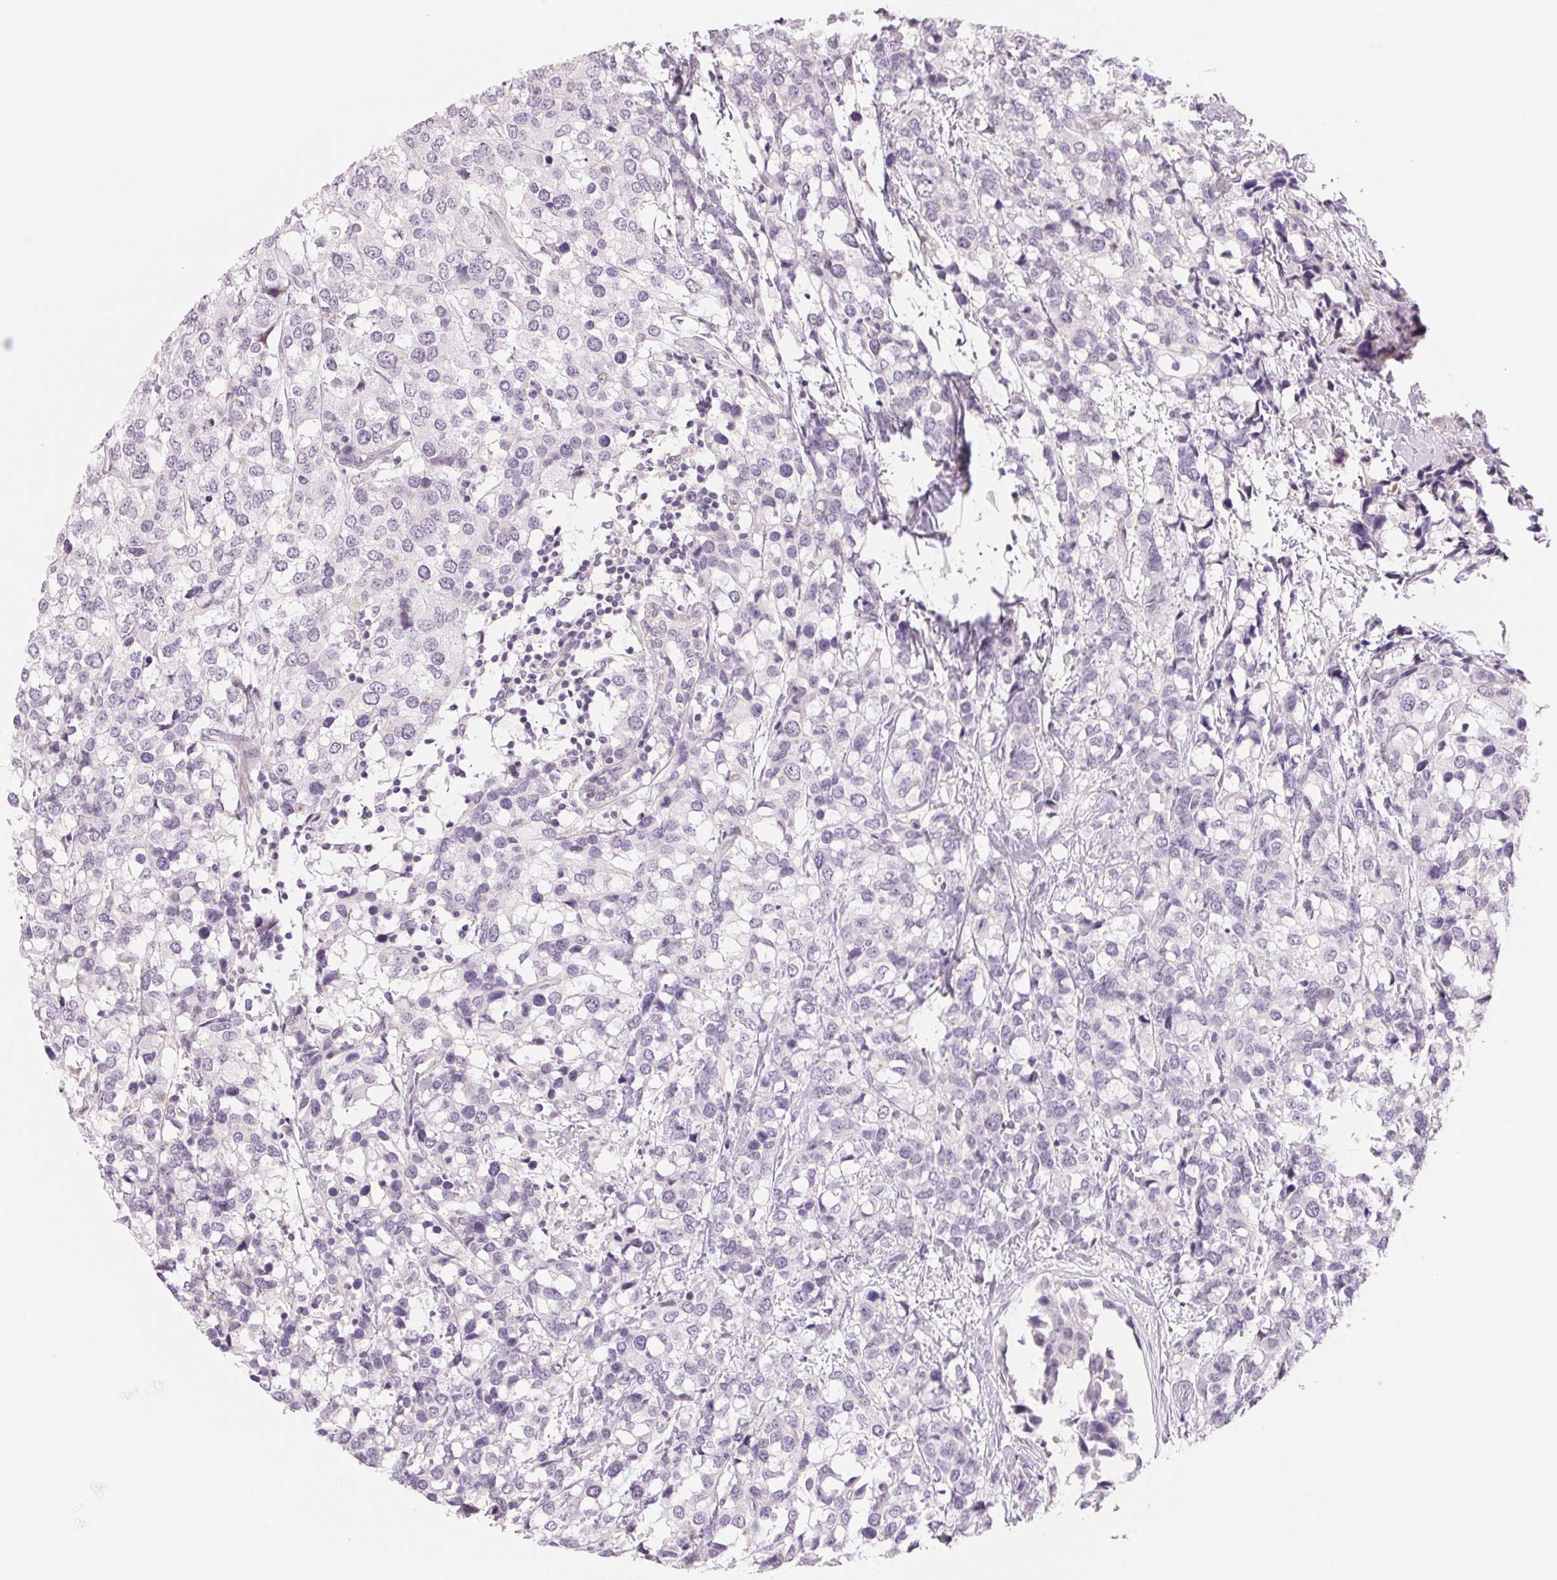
{"staining": {"intensity": "negative", "quantity": "none", "location": "none"}, "tissue": "breast cancer", "cell_type": "Tumor cells", "image_type": "cancer", "snomed": [{"axis": "morphology", "description": "Lobular carcinoma"}, {"axis": "topography", "description": "Breast"}], "caption": "Immunohistochemistry (IHC) histopathology image of neoplastic tissue: lobular carcinoma (breast) stained with DAB exhibits no significant protein staining in tumor cells. (DAB IHC with hematoxylin counter stain).", "gene": "CCDC168", "patient": {"sex": "female", "age": 59}}